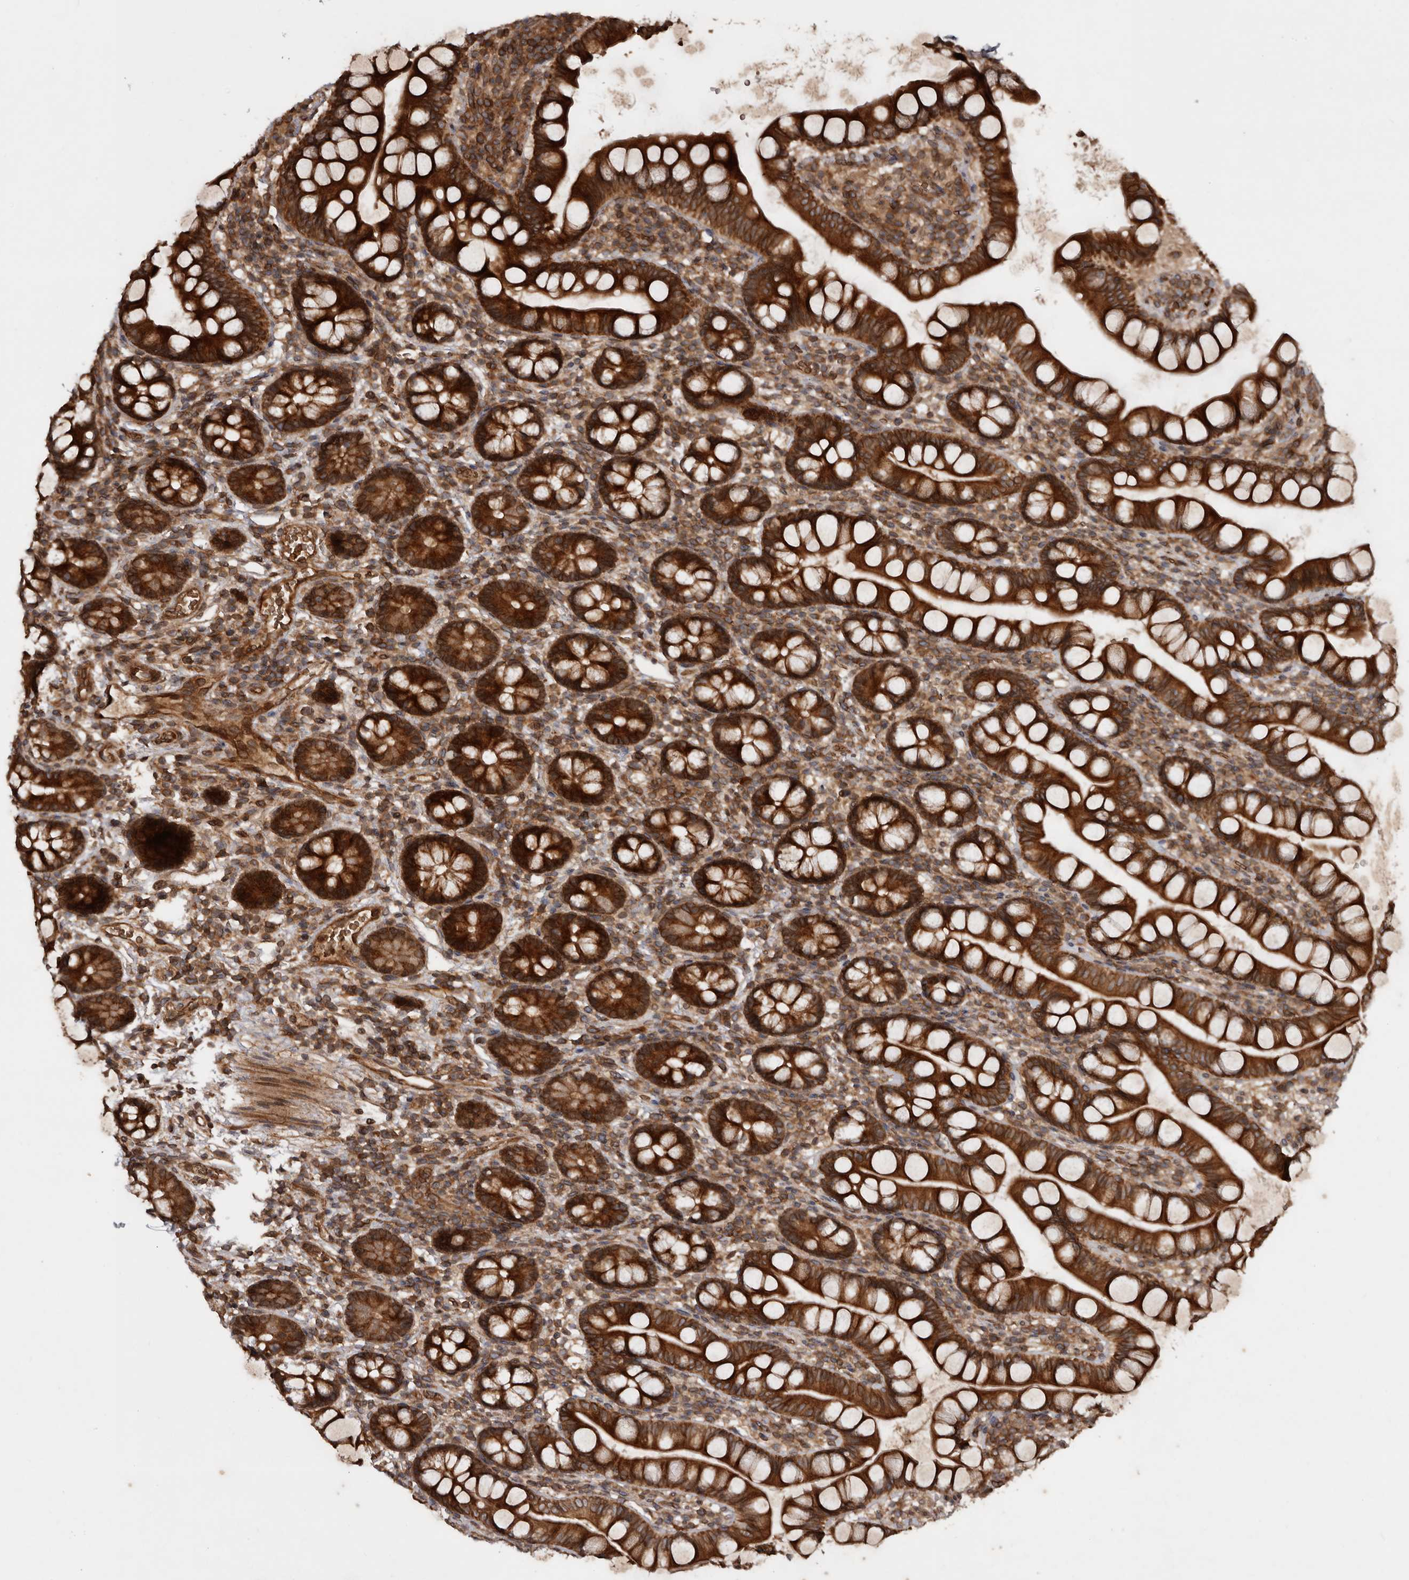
{"staining": {"intensity": "strong", "quantity": ">75%", "location": "cytoplasmic/membranous,nuclear"}, "tissue": "small intestine", "cell_type": "Glandular cells", "image_type": "normal", "snomed": [{"axis": "morphology", "description": "Normal tissue, NOS"}, {"axis": "topography", "description": "Small intestine"}], "caption": "Unremarkable small intestine was stained to show a protein in brown. There is high levels of strong cytoplasmic/membranous,nuclear staining in about >75% of glandular cells. (Brightfield microscopy of DAB IHC at high magnification).", "gene": "STK36", "patient": {"sex": "female", "age": 84}}